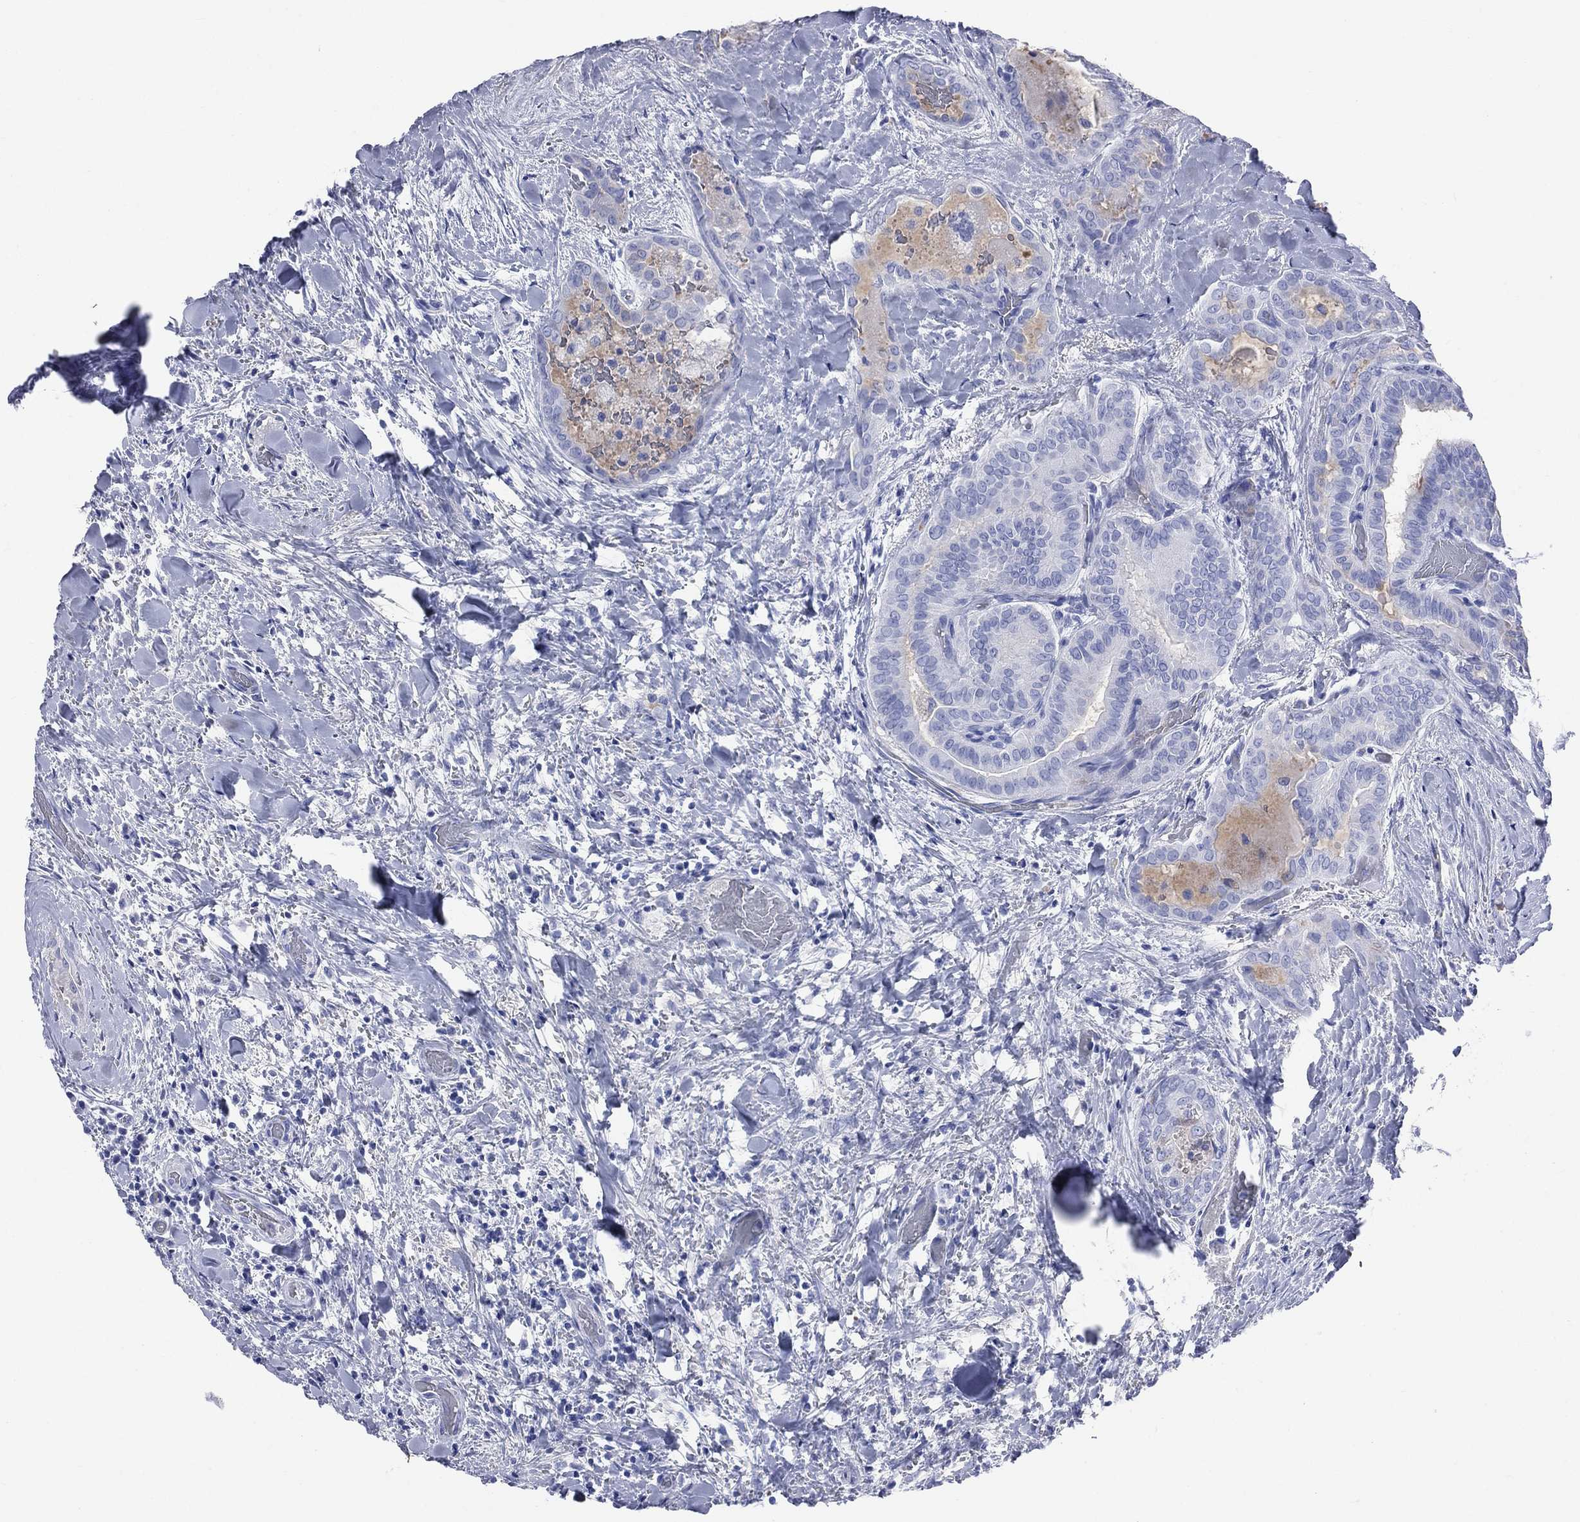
{"staining": {"intensity": "negative", "quantity": "none", "location": "none"}, "tissue": "thyroid cancer", "cell_type": "Tumor cells", "image_type": "cancer", "snomed": [{"axis": "morphology", "description": "Papillary adenocarcinoma, NOS"}, {"axis": "topography", "description": "Thyroid gland"}], "caption": "The immunohistochemistry image has no significant staining in tumor cells of thyroid cancer tissue. Nuclei are stained in blue.", "gene": "SYP", "patient": {"sex": "female", "age": 39}}